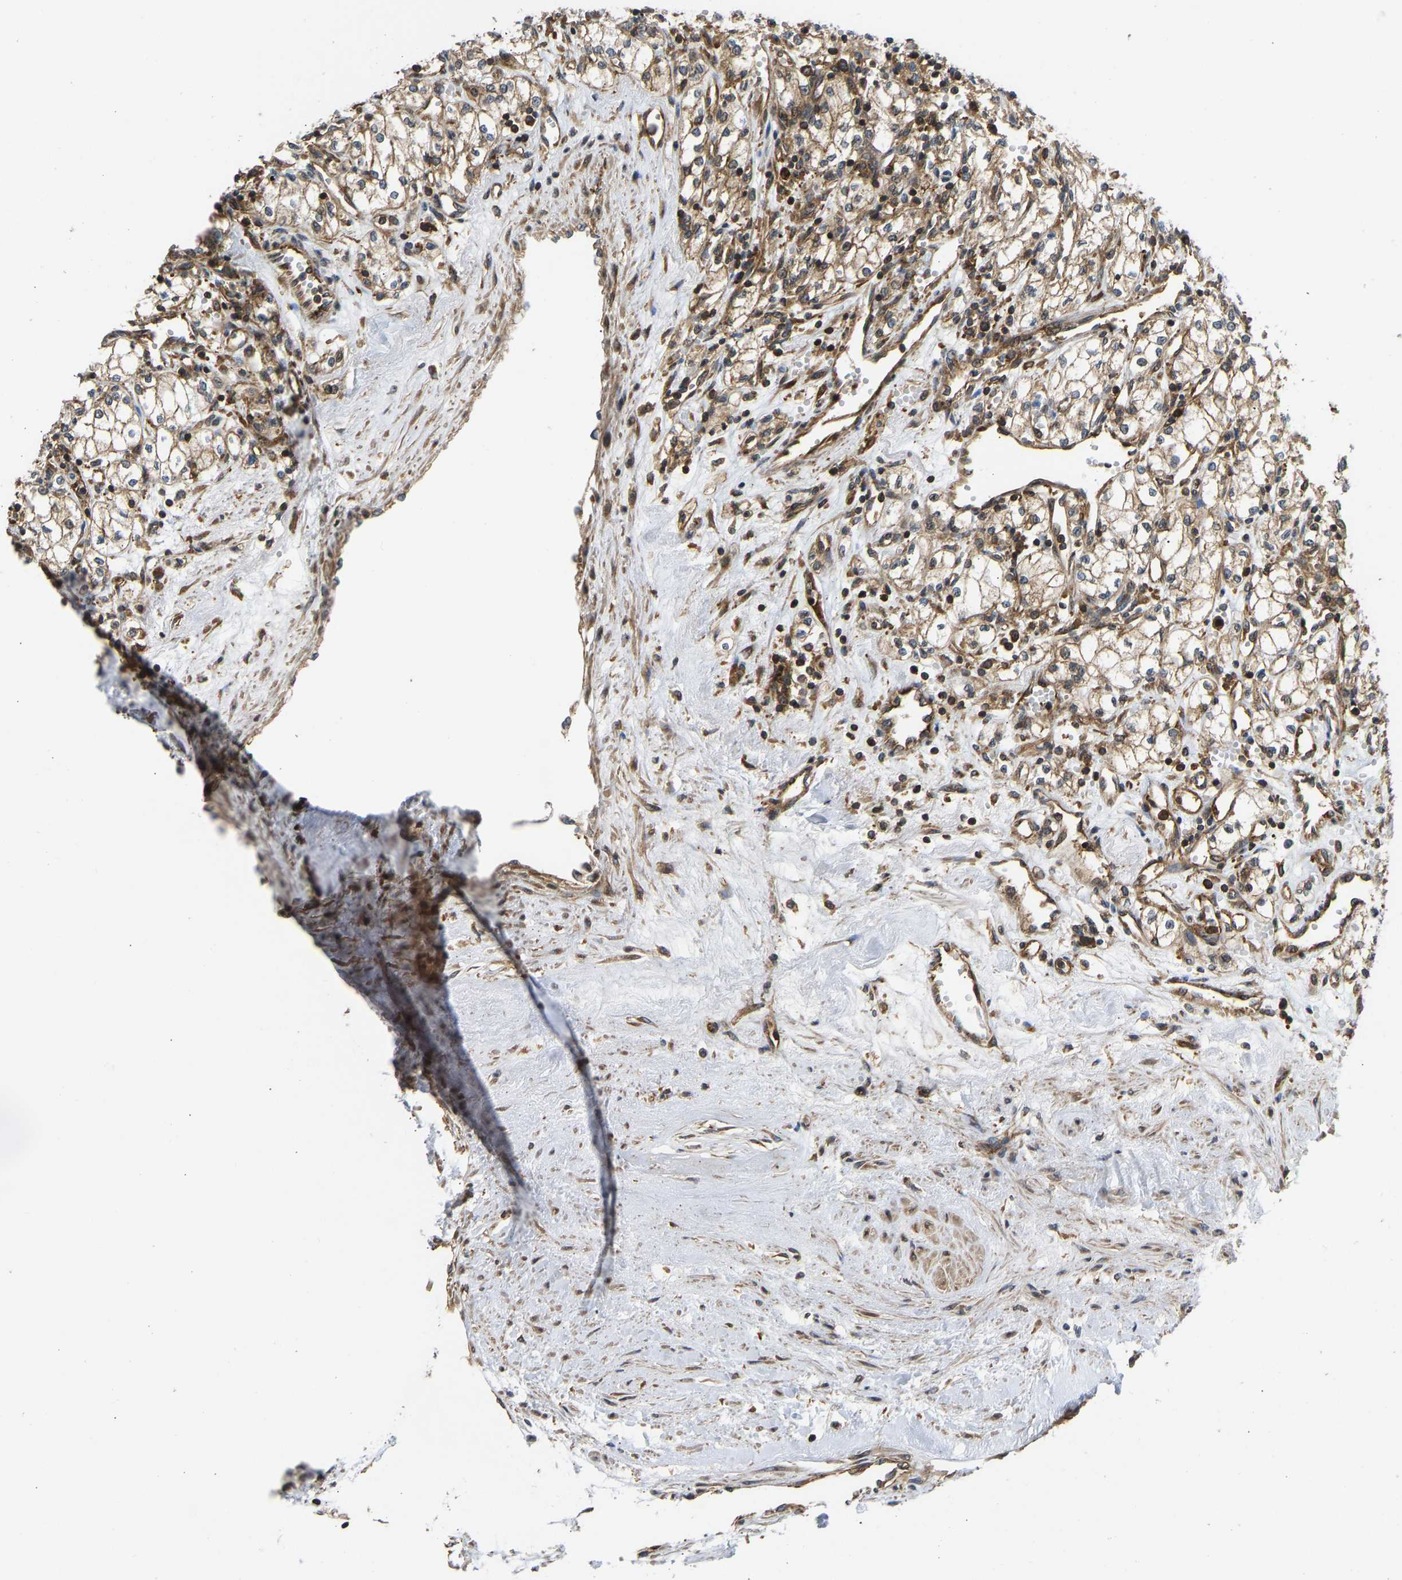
{"staining": {"intensity": "moderate", "quantity": ">75%", "location": "cytoplasmic/membranous"}, "tissue": "renal cancer", "cell_type": "Tumor cells", "image_type": "cancer", "snomed": [{"axis": "morphology", "description": "Adenocarcinoma, NOS"}, {"axis": "topography", "description": "Kidney"}], "caption": "Adenocarcinoma (renal) was stained to show a protein in brown. There is medium levels of moderate cytoplasmic/membranous expression in about >75% of tumor cells.", "gene": "RASGRF2", "patient": {"sex": "male", "age": 59}}